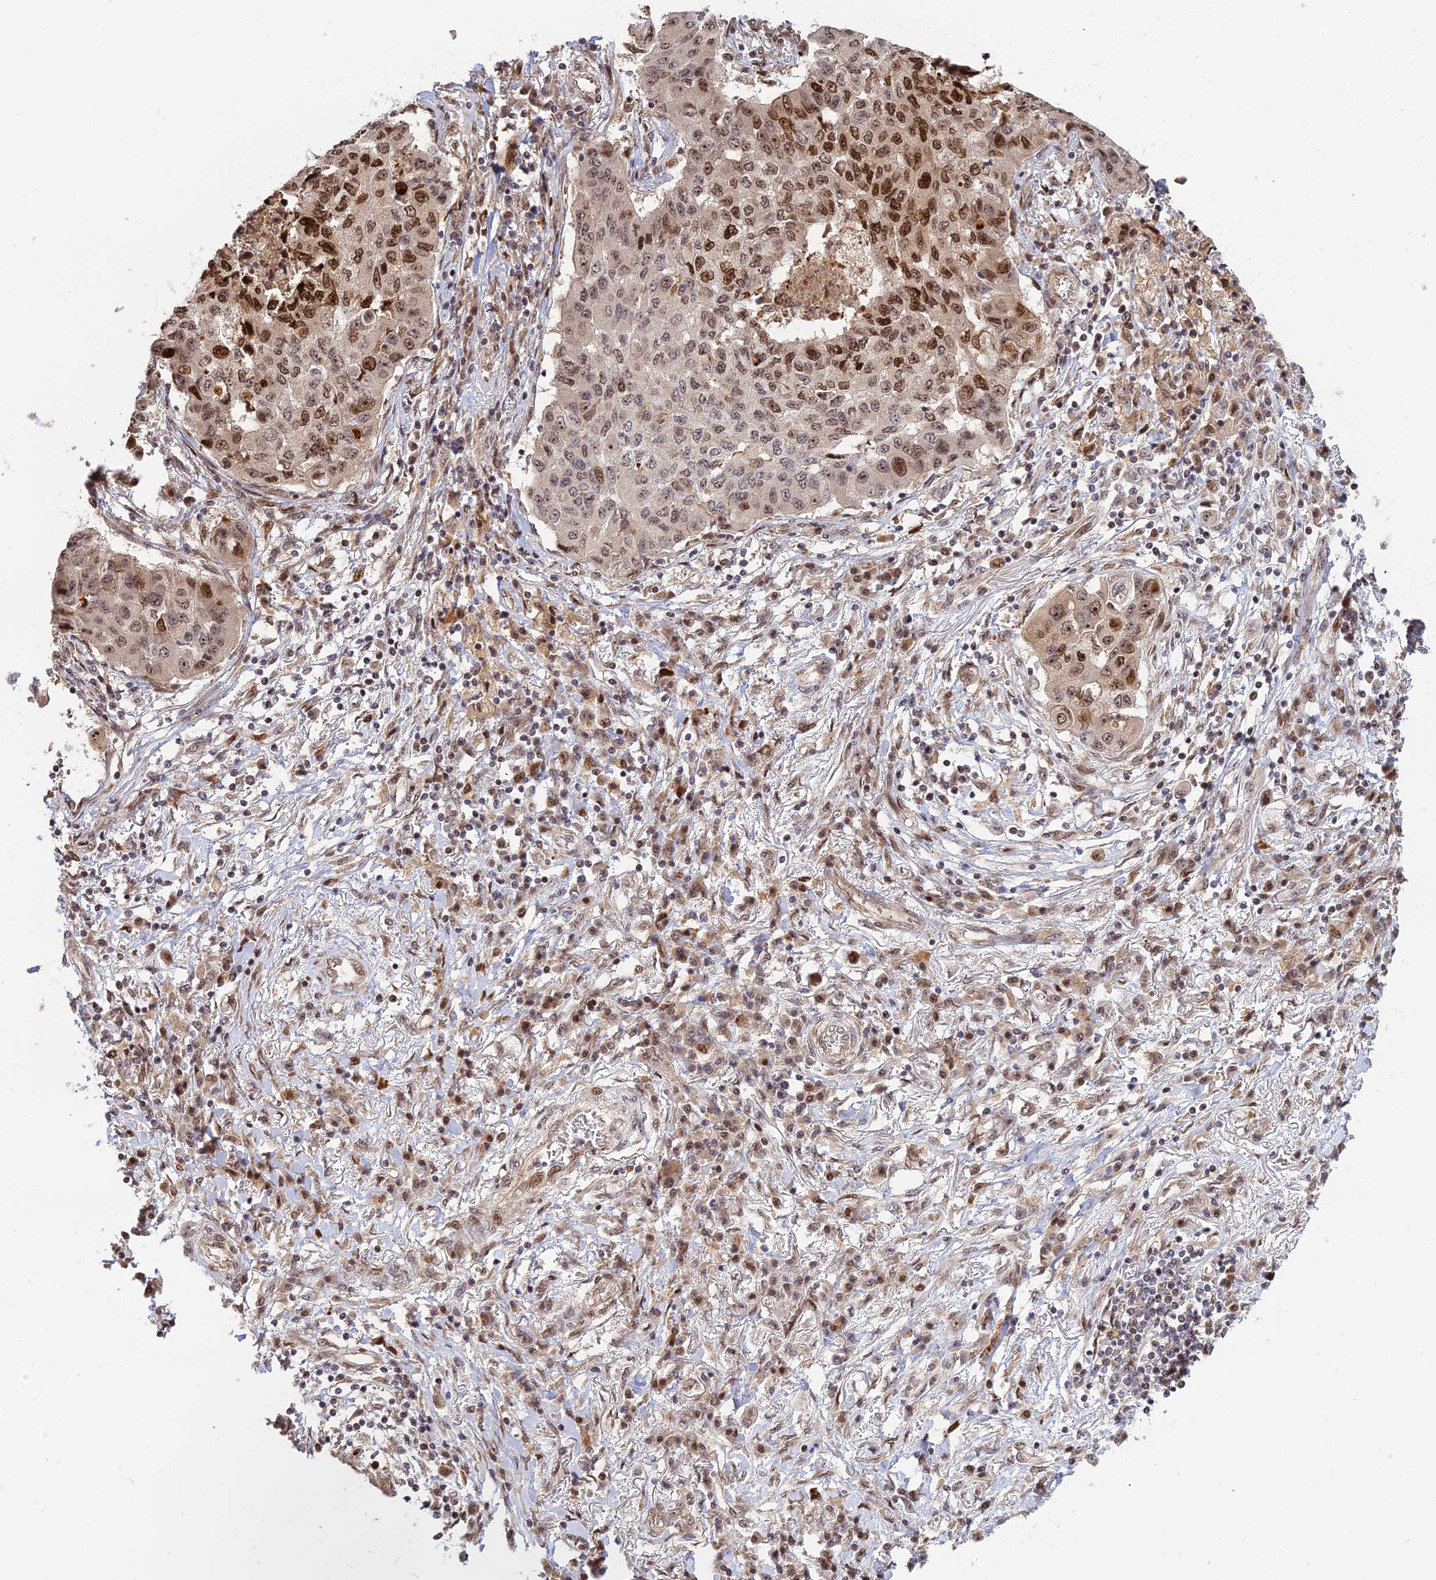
{"staining": {"intensity": "strong", "quantity": "25%-75%", "location": "nuclear"}, "tissue": "lung cancer", "cell_type": "Tumor cells", "image_type": "cancer", "snomed": [{"axis": "morphology", "description": "Squamous cell carcinoma, NOS"}, {"axis": "topography", "description": "Lung"}], "caption": "A micrograph of human lung cancer (squamous cell carcinoma) stained for a protein exhibits strong nuclear brown staining in tumor cells.", "gene": "UFSP2", "patient": {"sex": "male", "age": 74}}